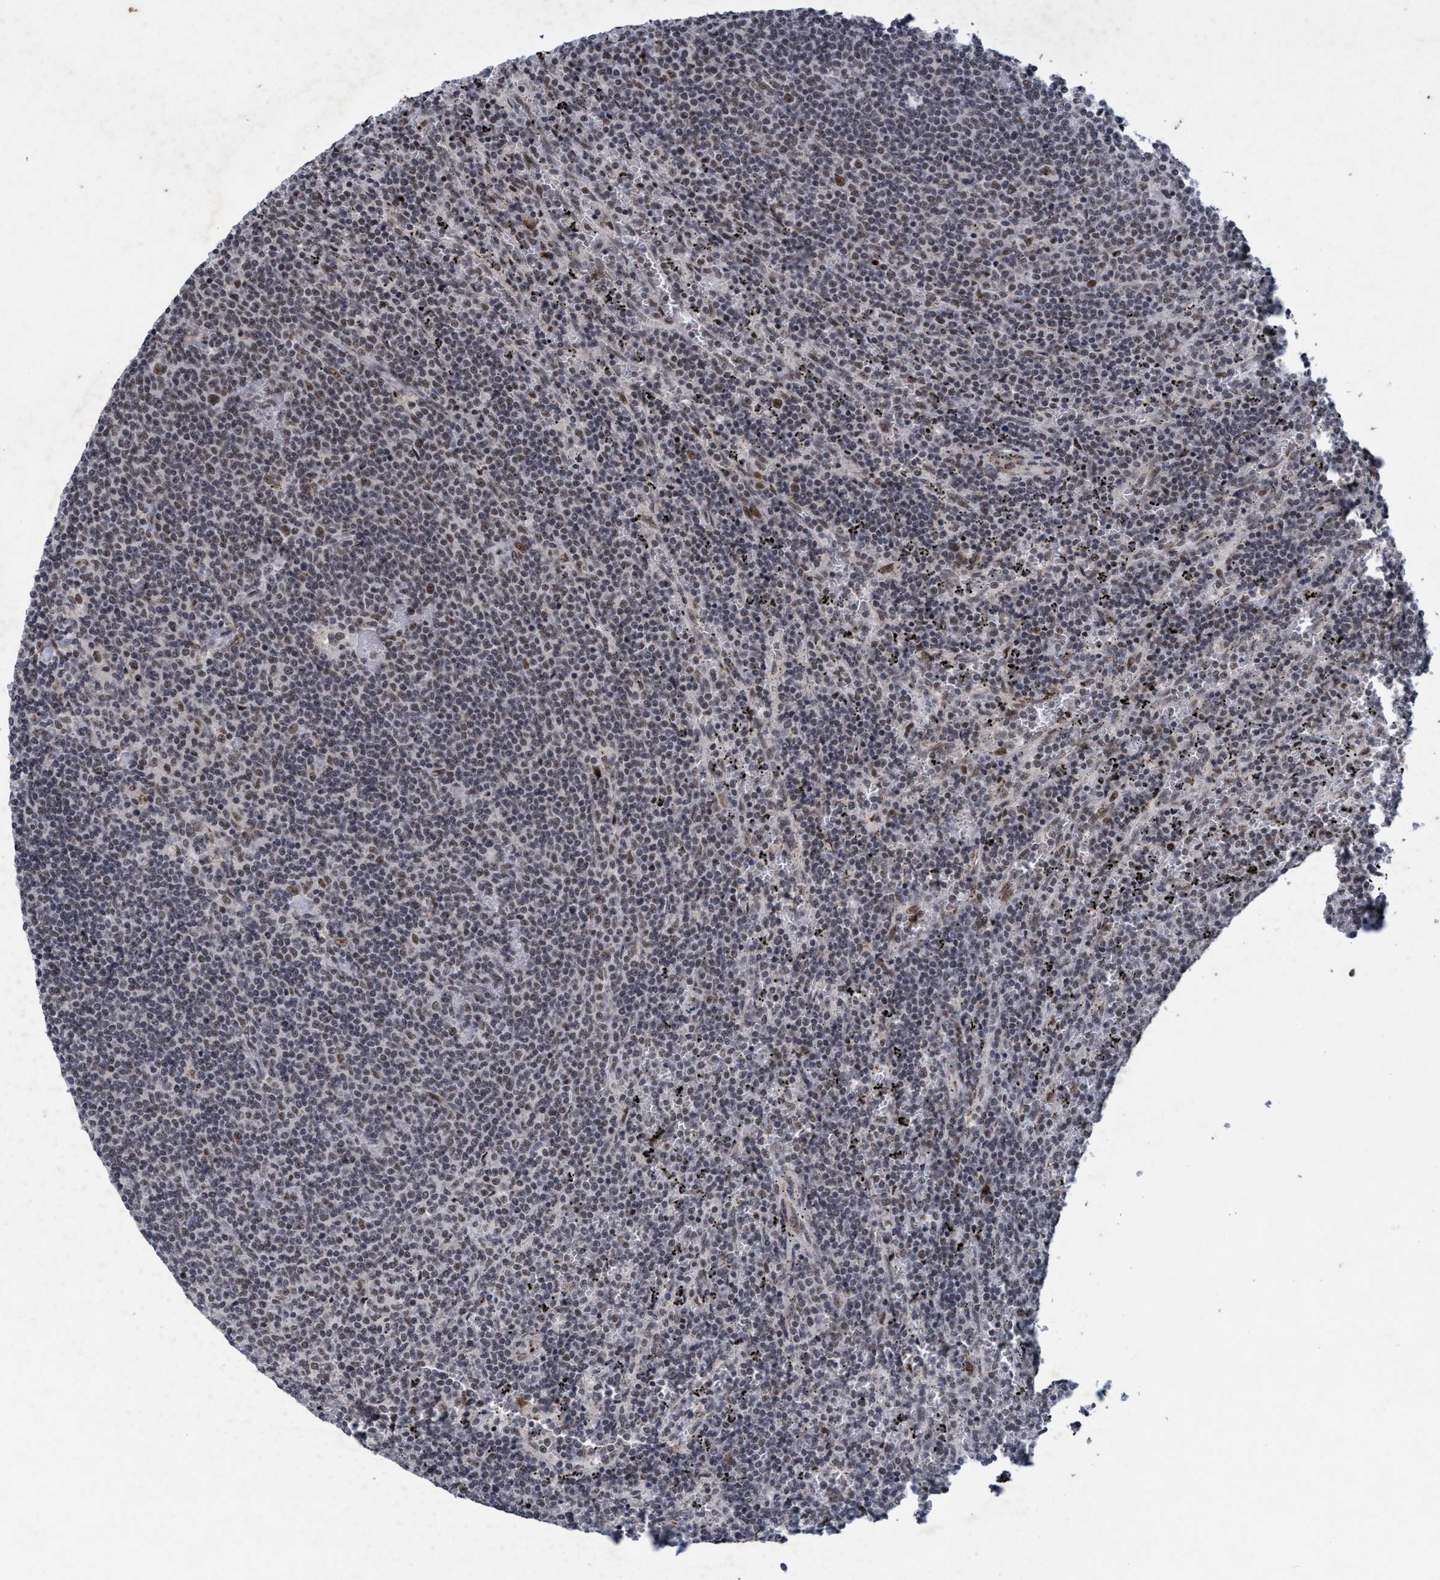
{"staining": {"intensity": "weak", "quantity": "<25%", "location": "nuclear"}, "tissue": "lymphoma", "cell_type": "Tumor cells", "image_type": "cancer", "snomed": [{"axis": "morphology", "description": "Malignant lymphoma, non-Hodgkin's type, Low grade"}, {"axis": "topography", "description": "Spleen"}], "caption": "DAB (3,3'-diaminobenzidine) immunohistochemical staining of lymphoma displays no significant staining in tumor cells.", "gene": "GLT6D1", "patient": {"sex": "female", "age": 50}}